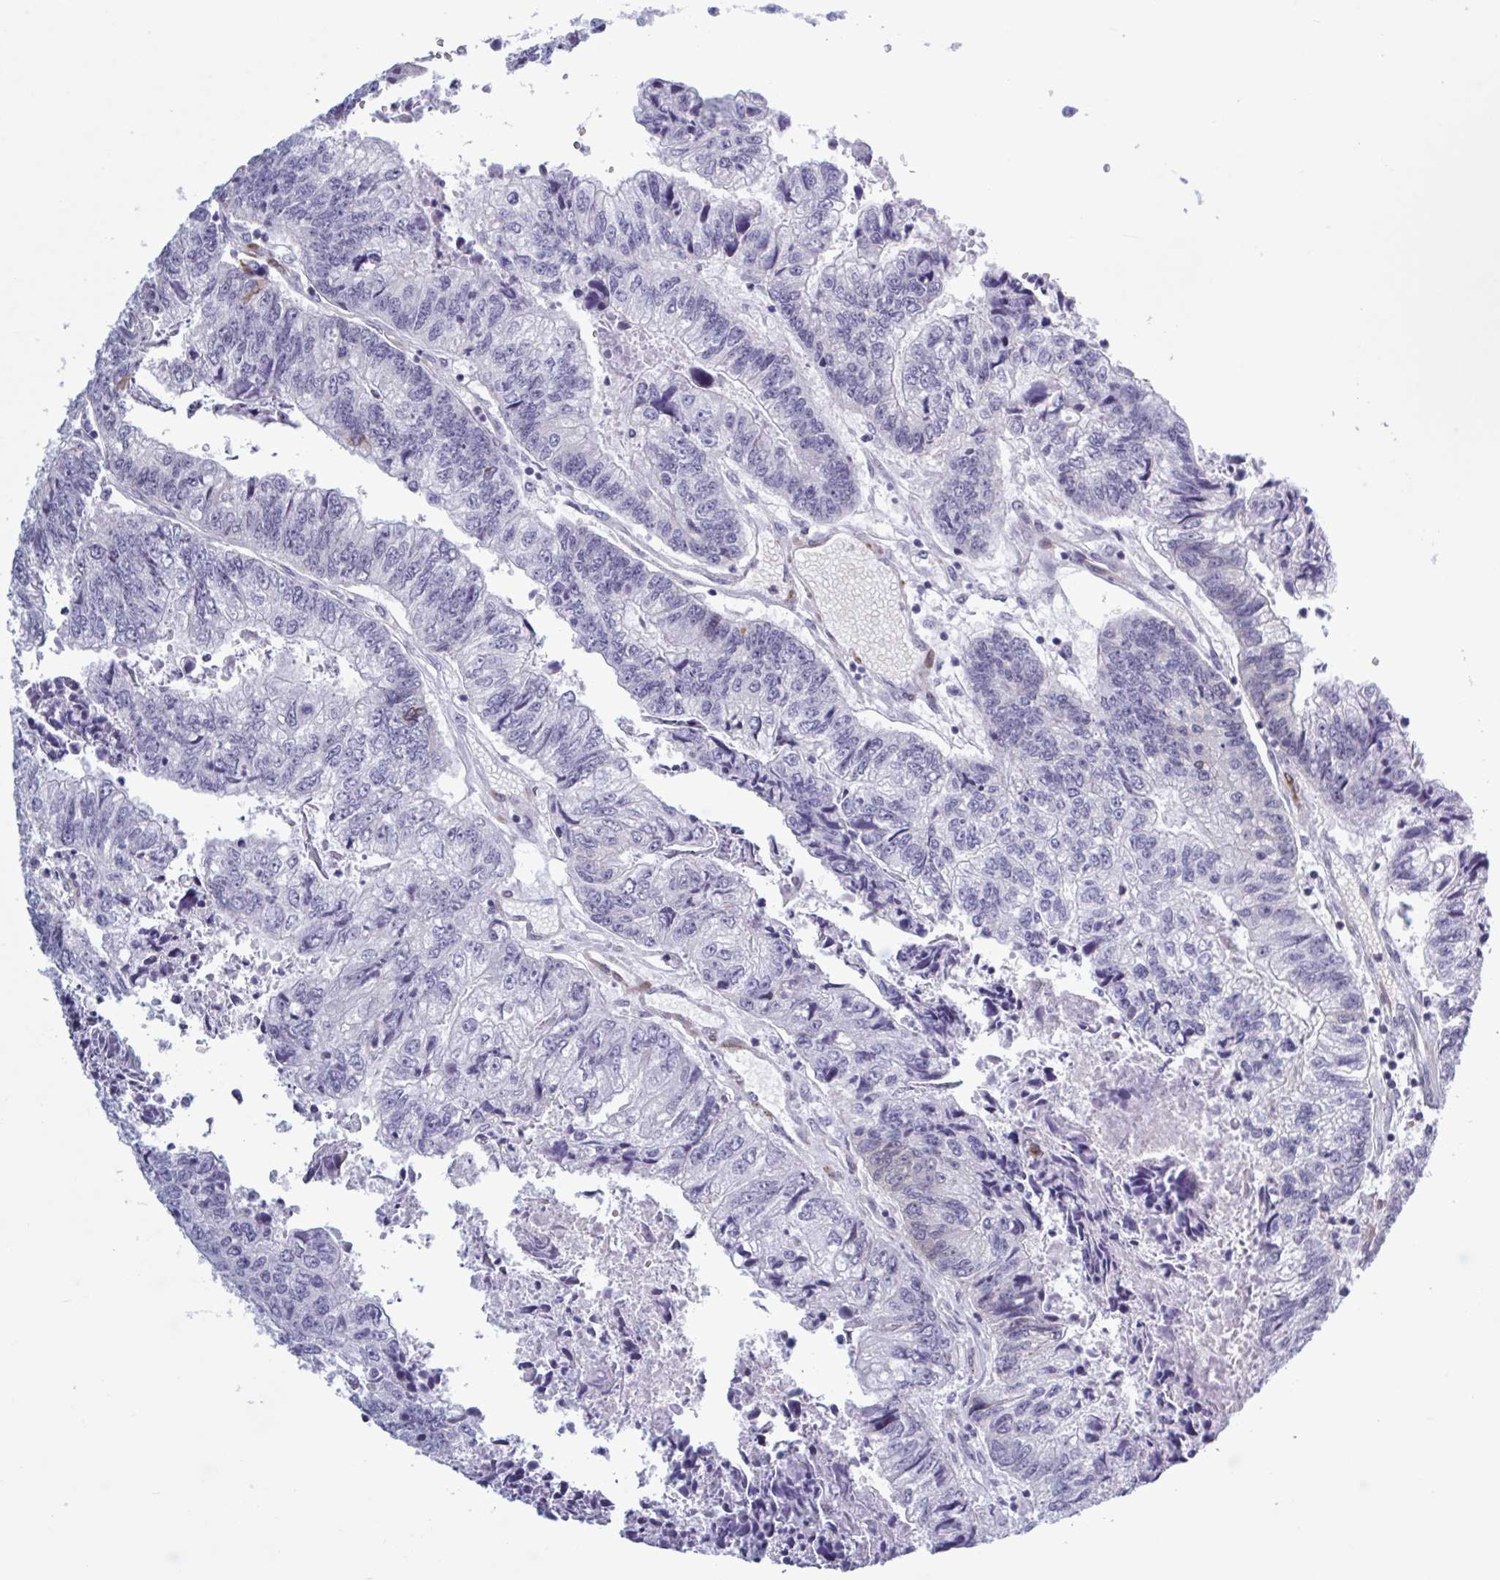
{"staining": {"intensity": "negative", "quantity": "none", "location": "none"}, "tissue": "colorectal cancer", "cell_type": "Tumor cells", "image_type": "cancer", "snomed": [{"axis": "morphology", "description": "Adenocarcinoma, NOS"}, {"axis": "topography", "description": "Colon"}], "caption": "This is an immunohistochemistry photomicrograph of colorectal cancer (adenocarcinoma). There is no staining in tumor cells.", "gene": "HSD11B2", "patient": {"sex": "male", "age": 86}}